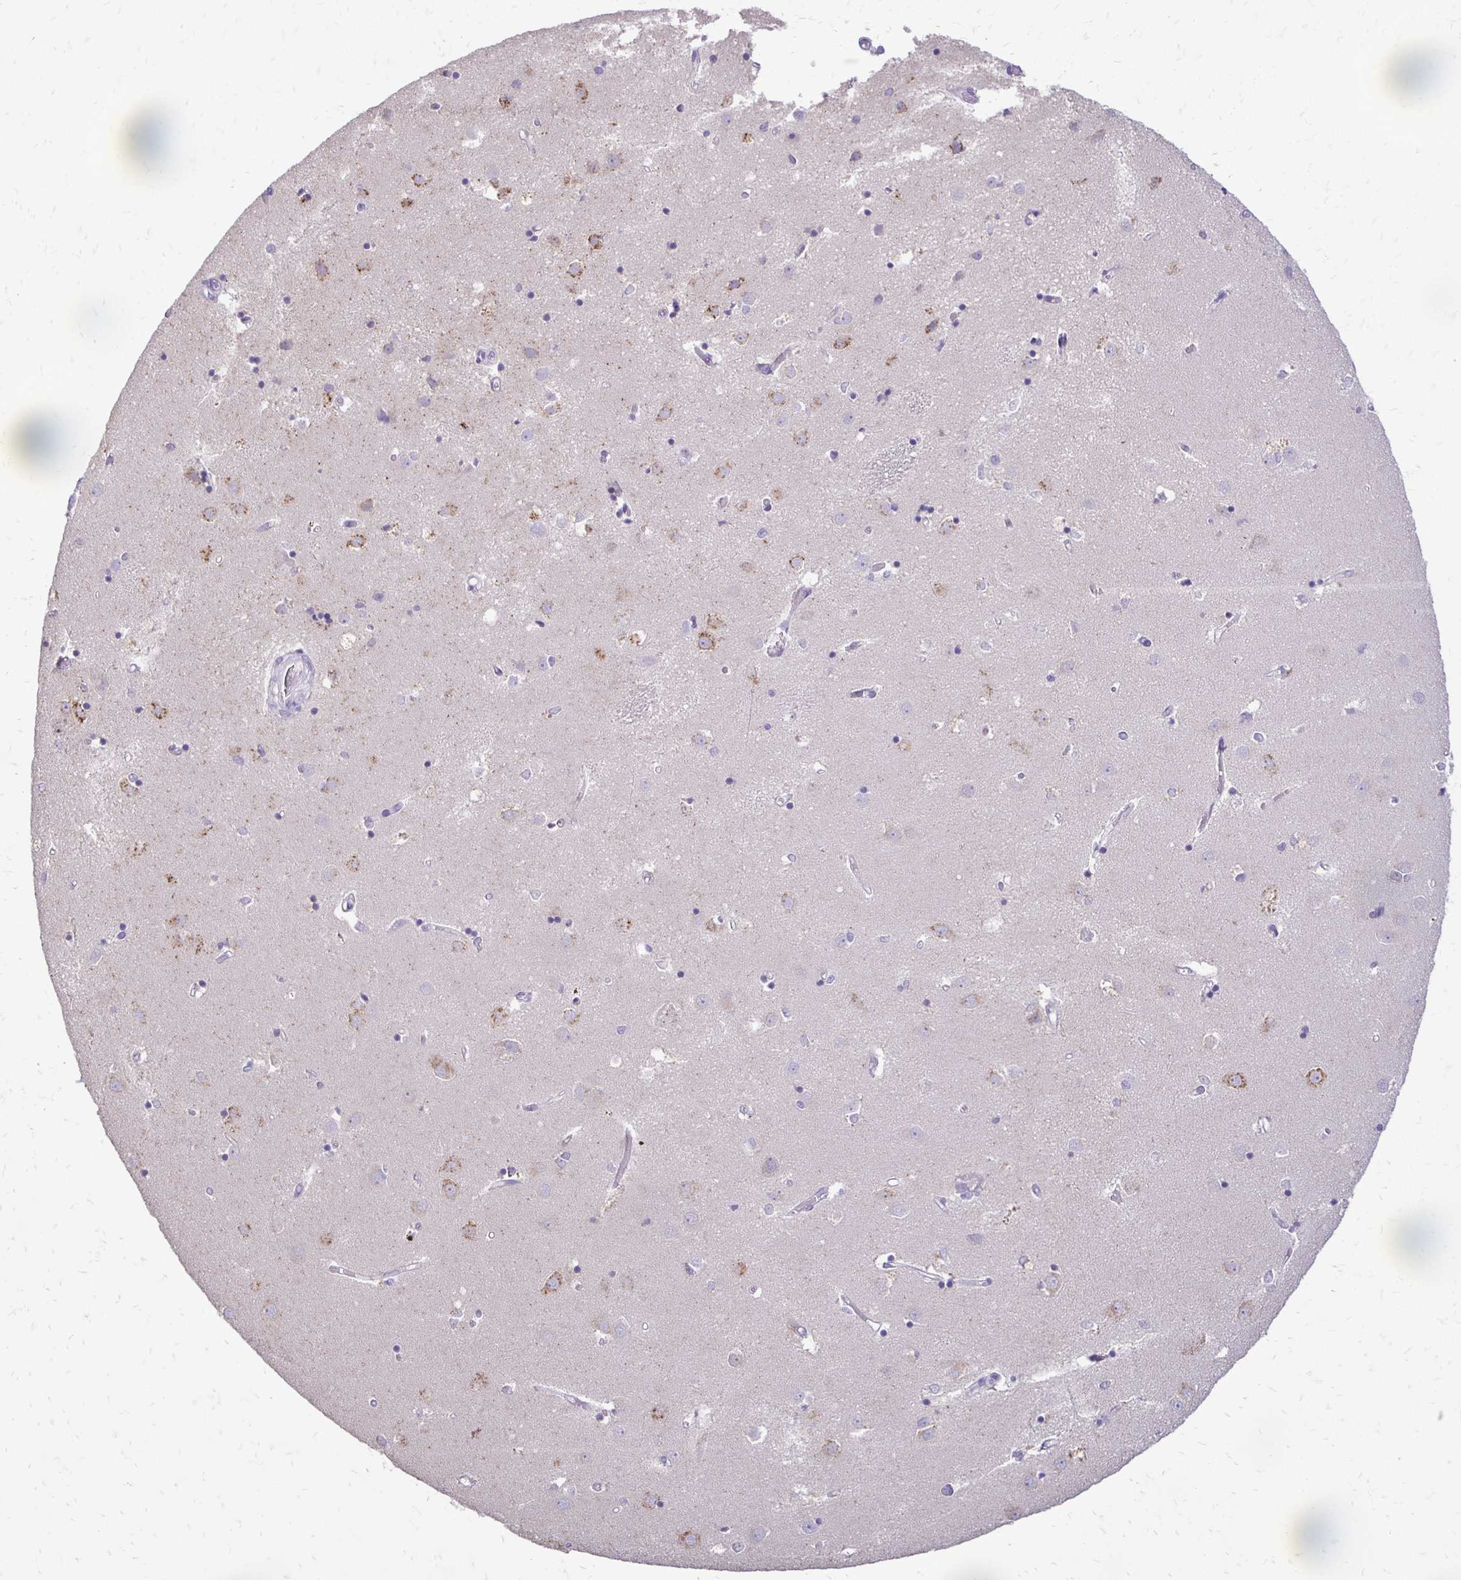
{"staining": {"intensity": "negative", "quantity": "none", "location": "none"}, "tissue": "caudate", "cell_type": "Glial cells", "image_type": "normal", "snomed": [{"axis": "morphology", "description": "Normal tissue, NOS"}, {"axis": "topography", "description": "Lateral ventricle wall"}], "caption": "An image of human caudate is negative for staining in glial cells. (DAB immunohistochemistry, high magnification).", "gene": "ALPG", "patient": {"sex": "male", "age": 54}}